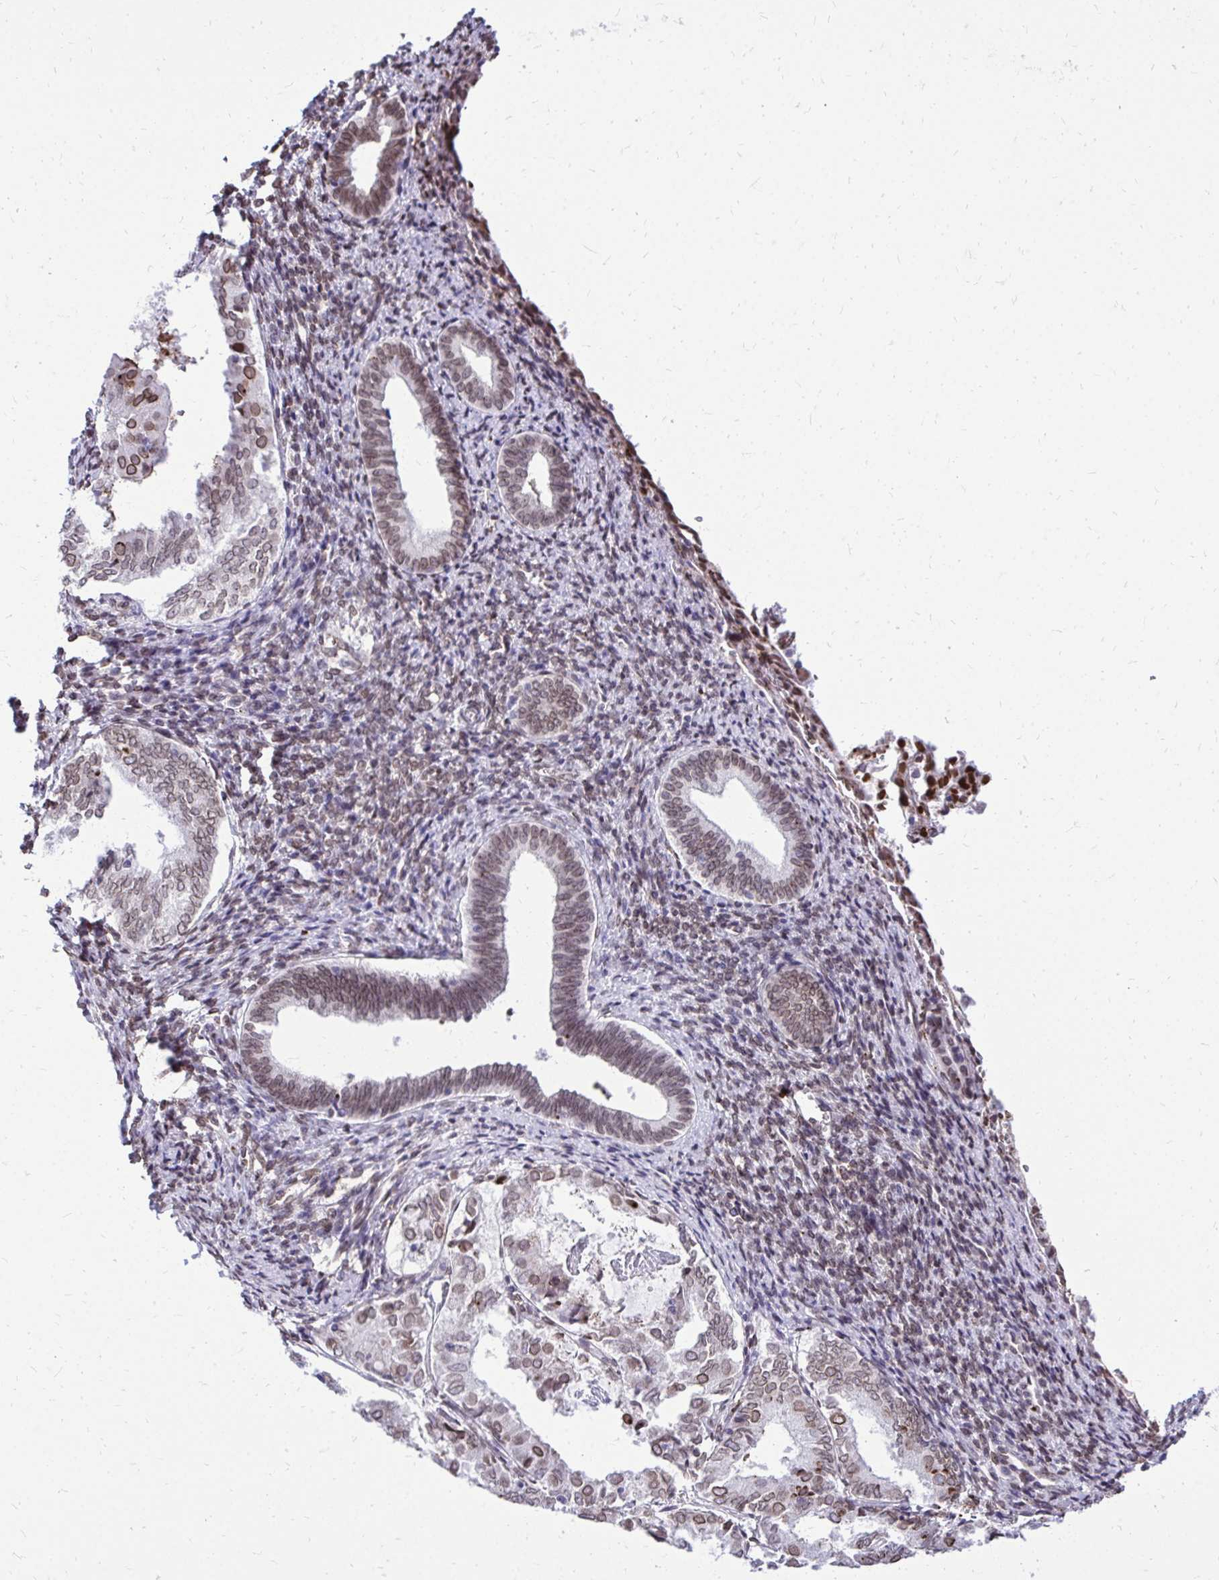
{"staining": {"intensity": "moderate", "quantity": "<25%", "location": "nuclear"}, "tissue": "endometrium", "cell_type": "Cells in endometrial stroma", "image_type": "normal", "snomed": [{"axis": "morphology", "description": "Normal tissue, NOS"}, {"axis": "topography", "description": "Endometrium"}], "caption": "This is an image of IHC staining of normal endometrium, which shows moderate staining in the nuclear of cells in endometrial stroma.", "gene": "BANF1", "patient": {"sex": "female", "age": 50}}